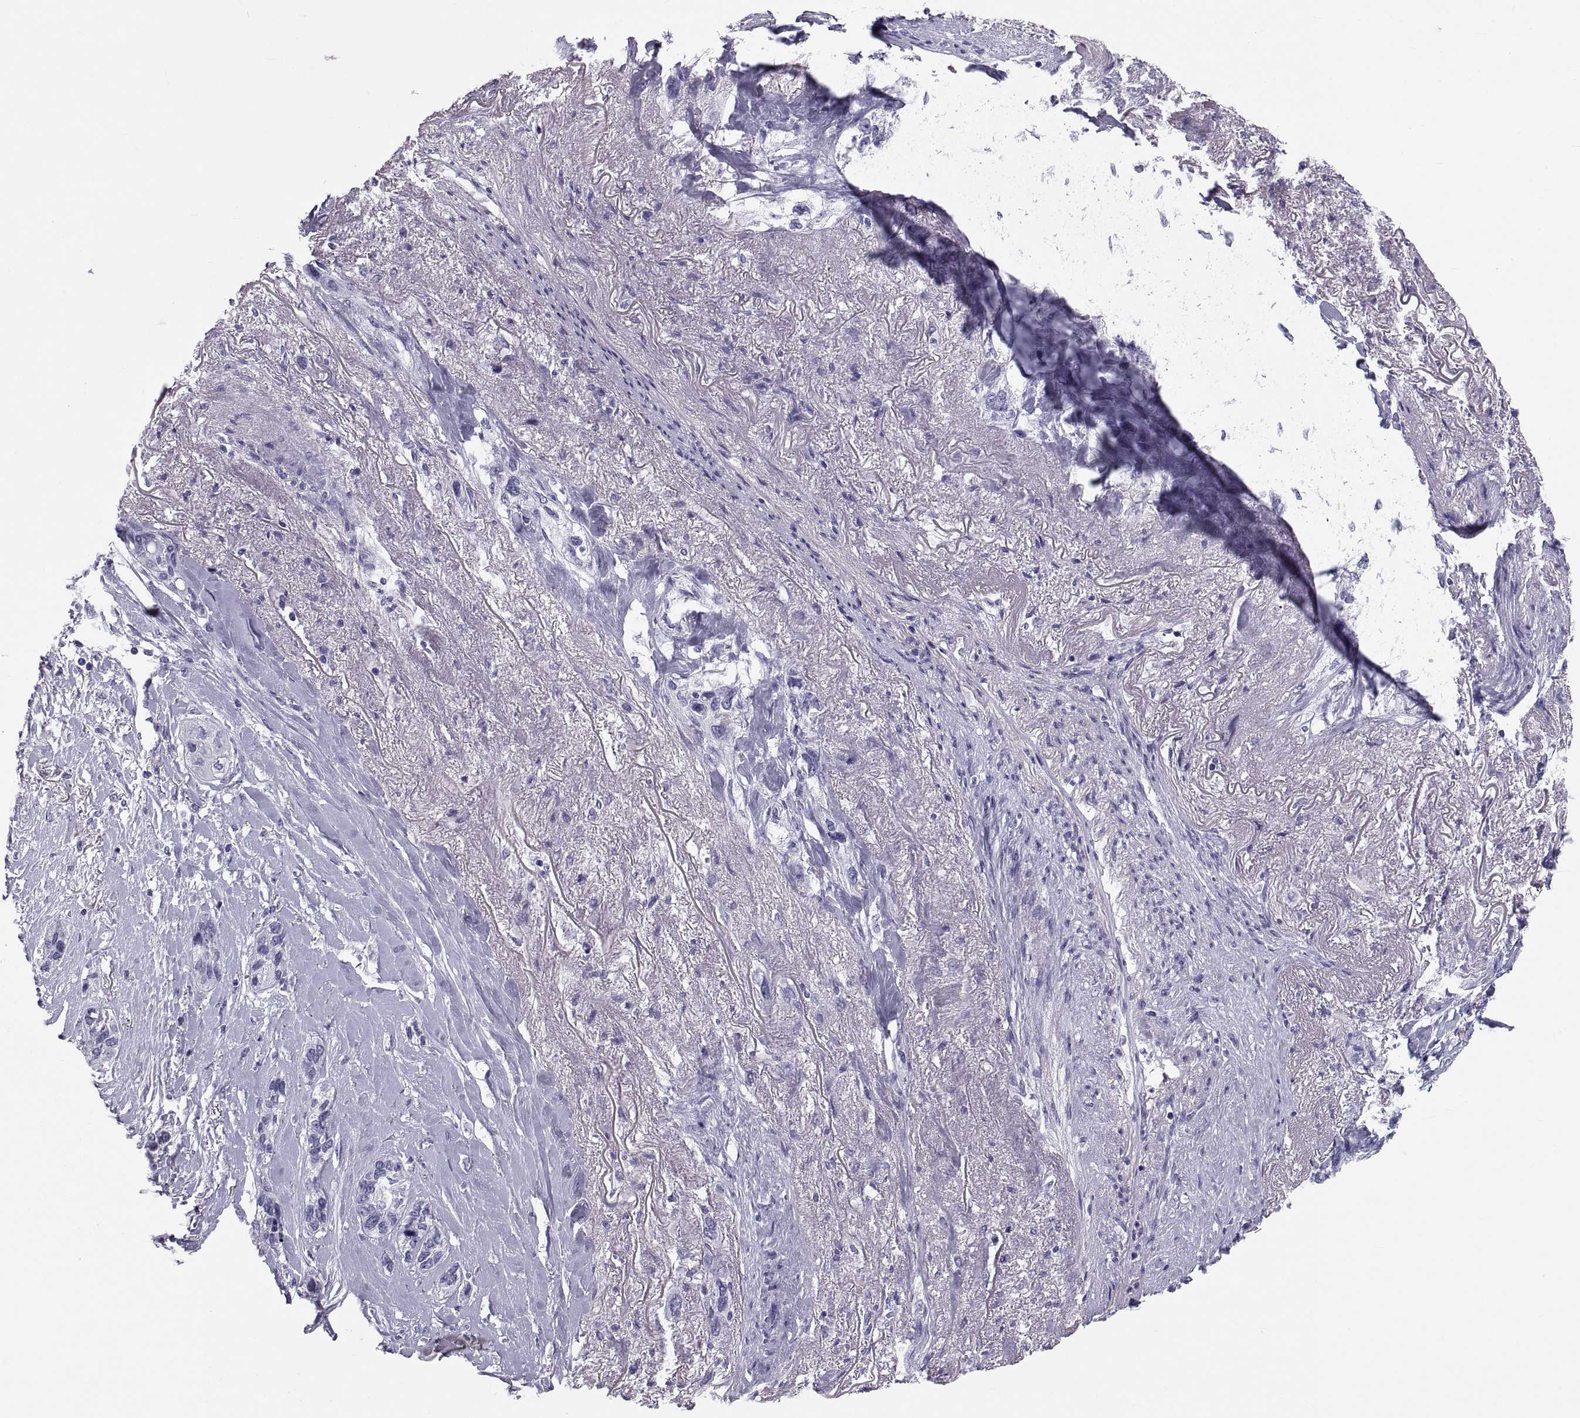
{"staining": {"intensity": "negative", "quantity": "none", "location": "none"}, "tissue": "lung cancer", "cell_type": "Tumor cells", "image_type": "cancer", "snomed": [{"axis": "morphology", "description": "Squamous cell carcinoma, NOS"}, {"axis": "topography", "description": "Lung"}], "caption": "This is an immunohistochemistry (IHC) photomicrograph of lung cancer (squamous cell carcinoma). There is no positivity in tumor cells.", "gene": "DEFB129", "patient": {"sex": "female", "age": 70}}